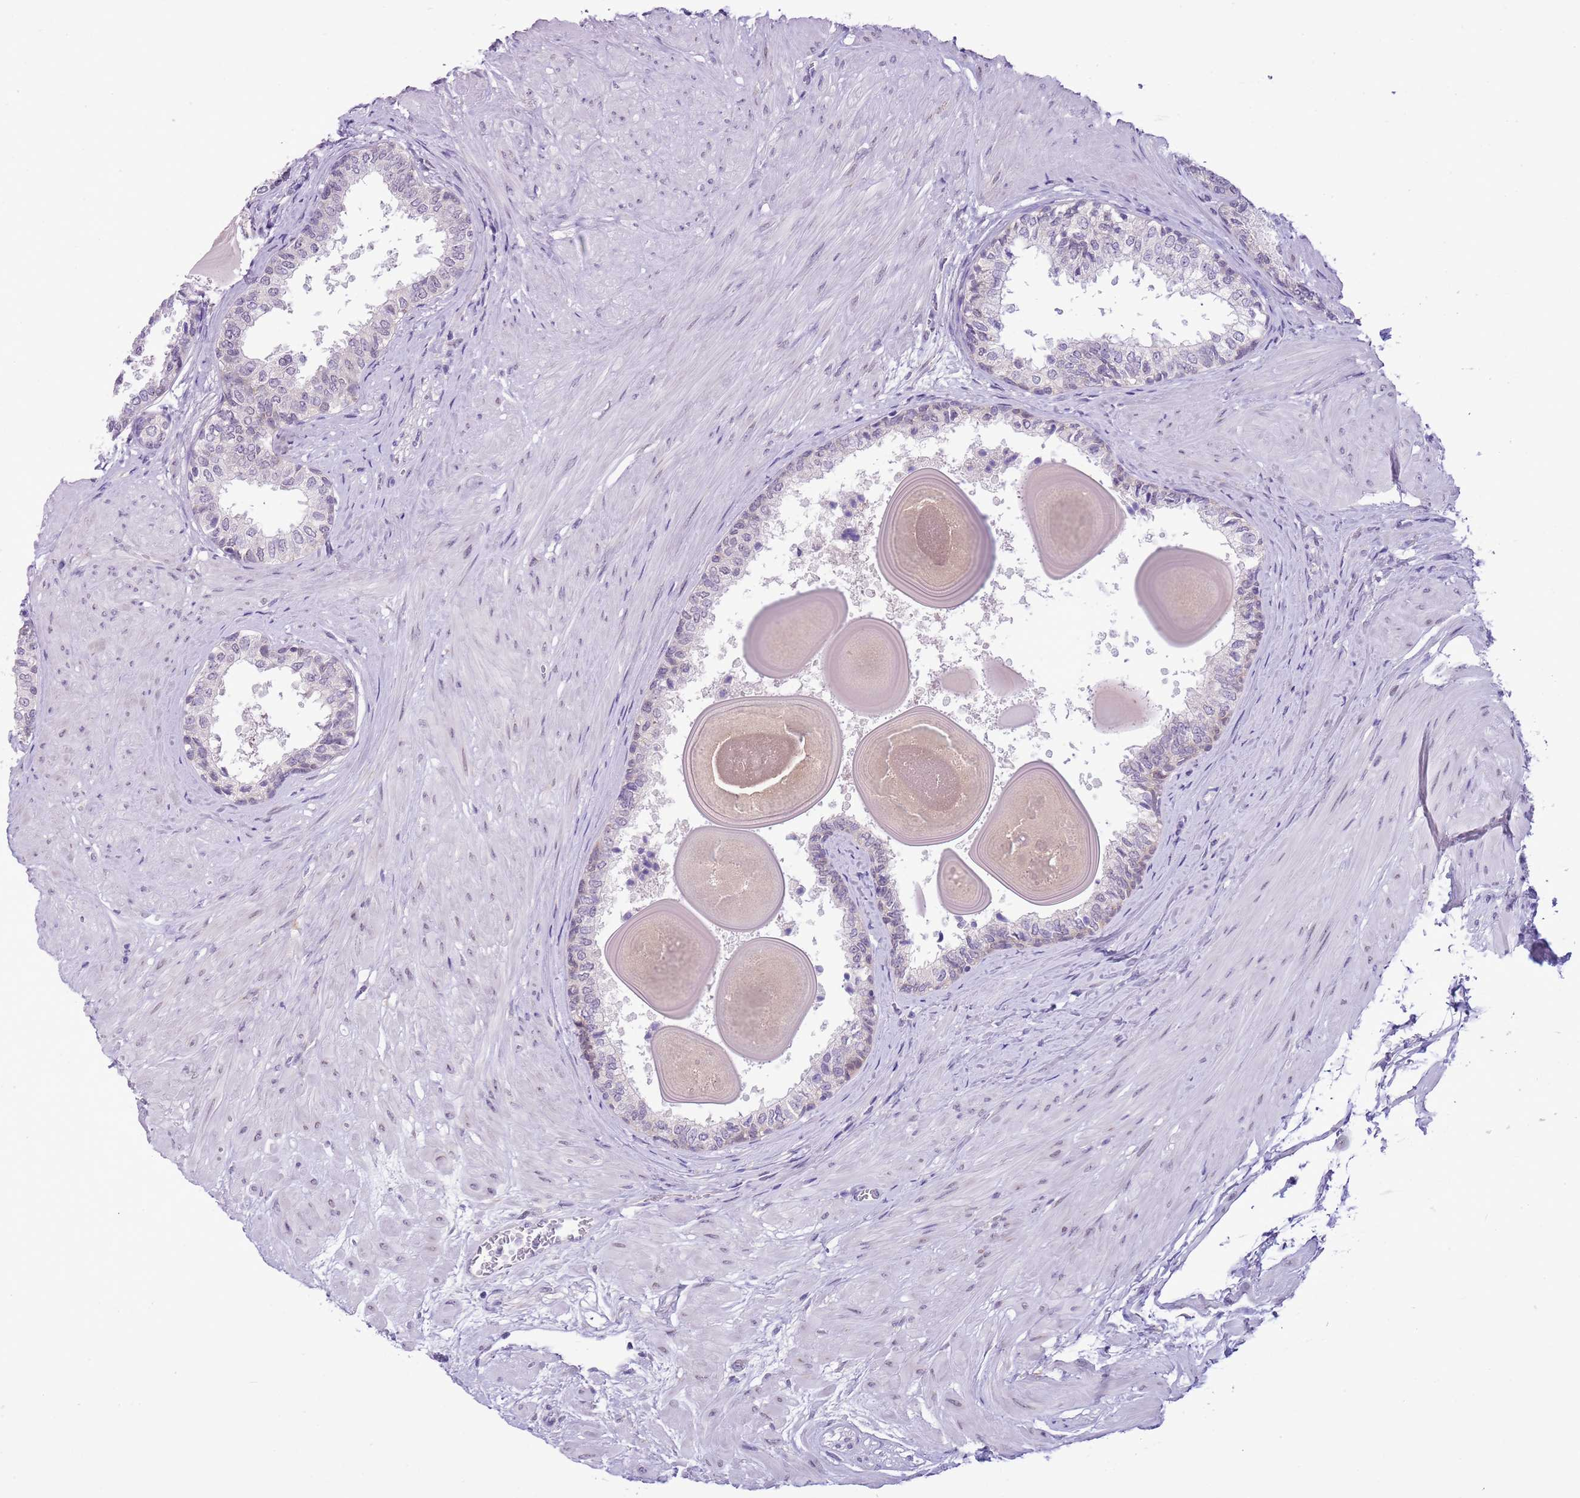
{"staining": {"intensity": "weak", "quantity": "<25%", "location": "nuclear"}, "tissue": "prostate", "cell_type": "Glandular cells", "image_type": "normal", "snomed": [{"axis": "morphology", "description": "Normal tissue, NOS"}, {"axis": "topography", "description": "Prostate"}], "caption": "Immunohistochemistry photomicrograph of unremarkable prostate: human prostate stained with DAB (3,3'-diaminobenzidine) demonstrates no significant protein staining in glandular cells.", "gene": "FAM120C", "patient": {"sex": "male", "age": 48}}